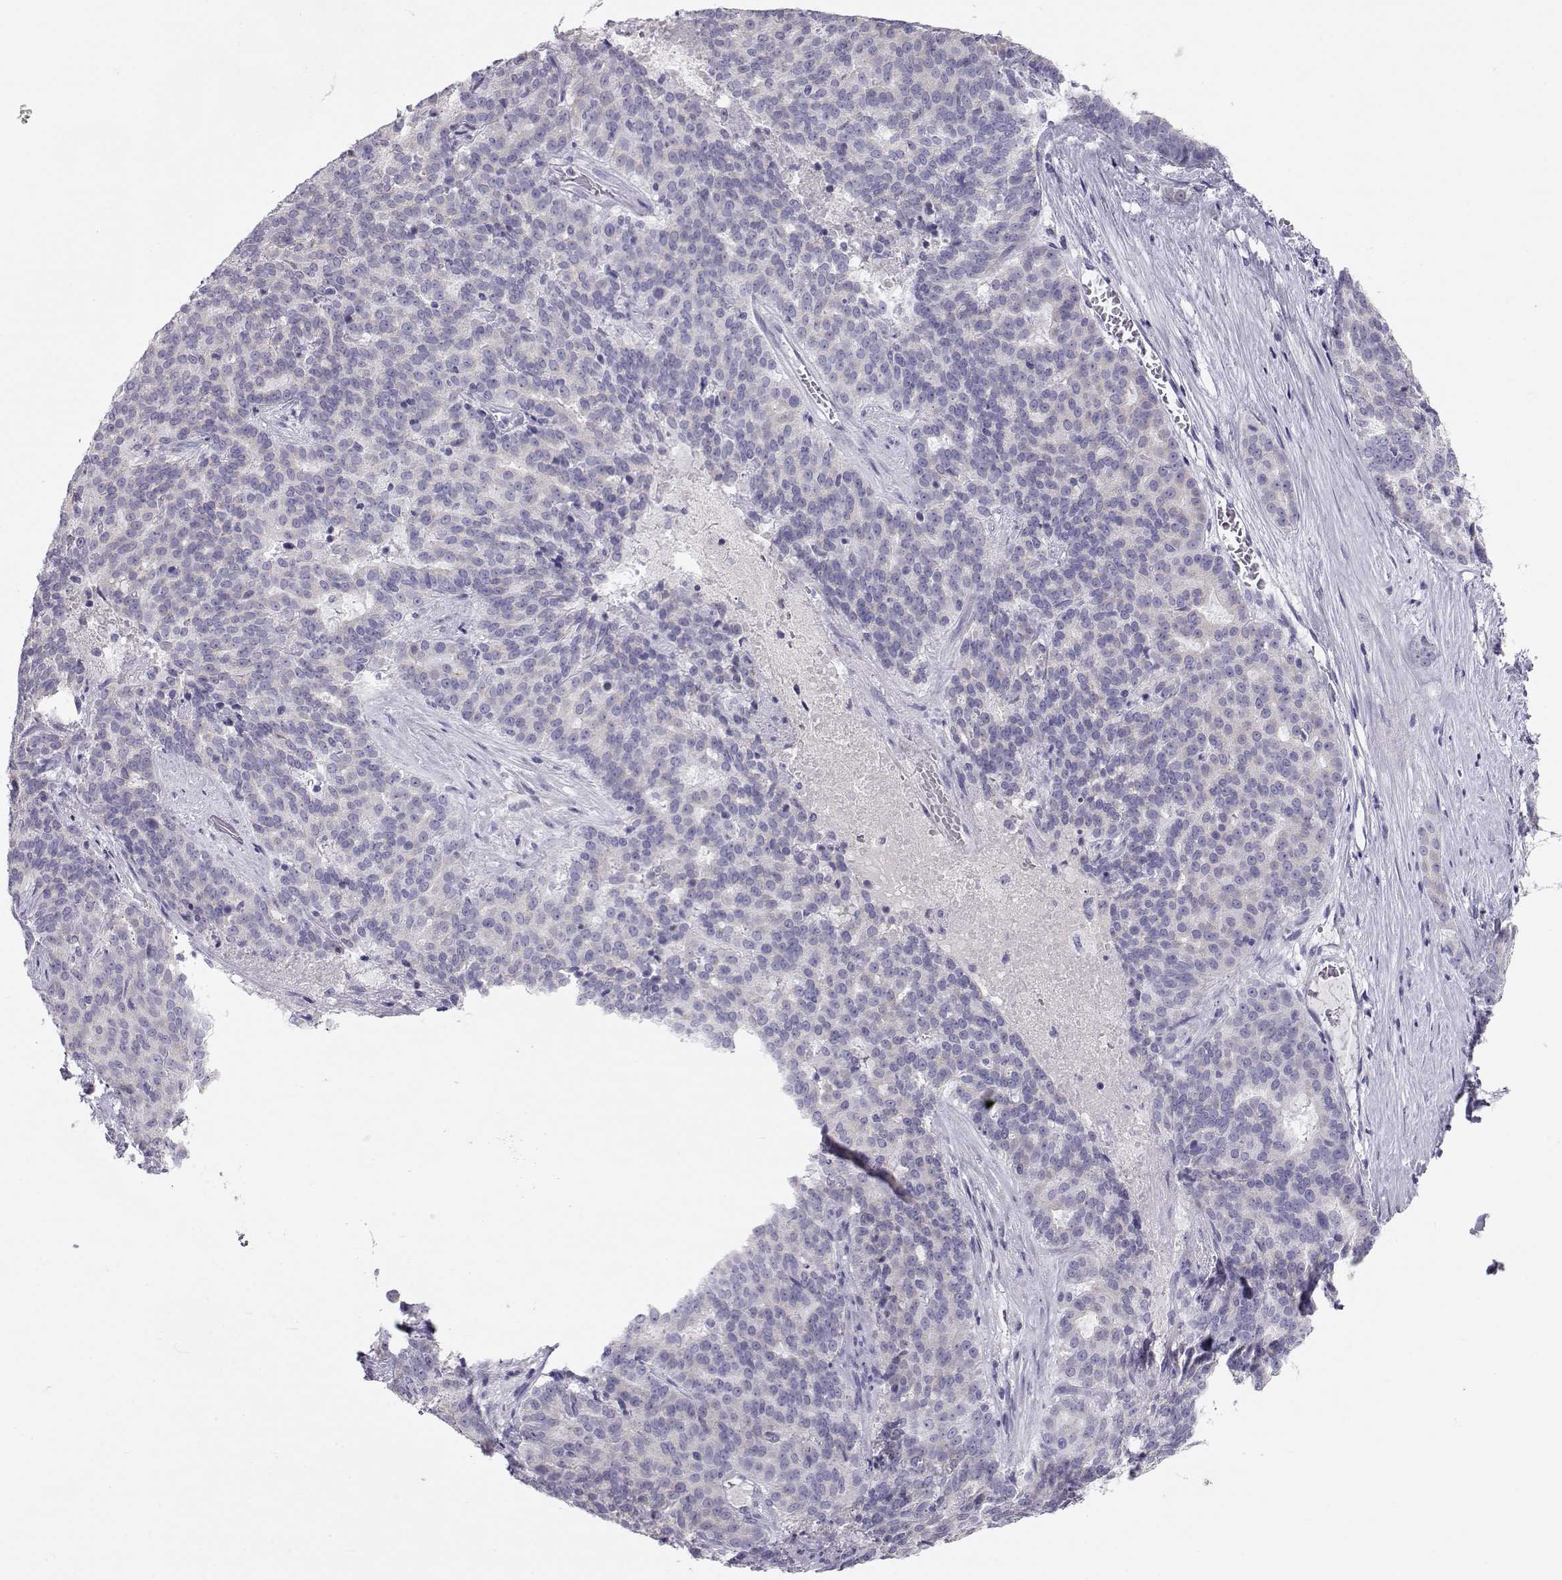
{"staining": {"intensity": "negative", "quantity": "none", "location": "none"}, "tissue": "liver cancer", "cell_type": "Tumor cells", "image_type": "cancer", "snomed": [{"axis": "morphology", "description": "Cholangiocarcinoma"}, {"axis": "topography", "description": "Liver"}], "caption": "The histopathology image shows no staining of tumor cells in liver cholangiocarcinoma.", "gene": "GPR26", "patient": {"sex": "female", "age": 47}}